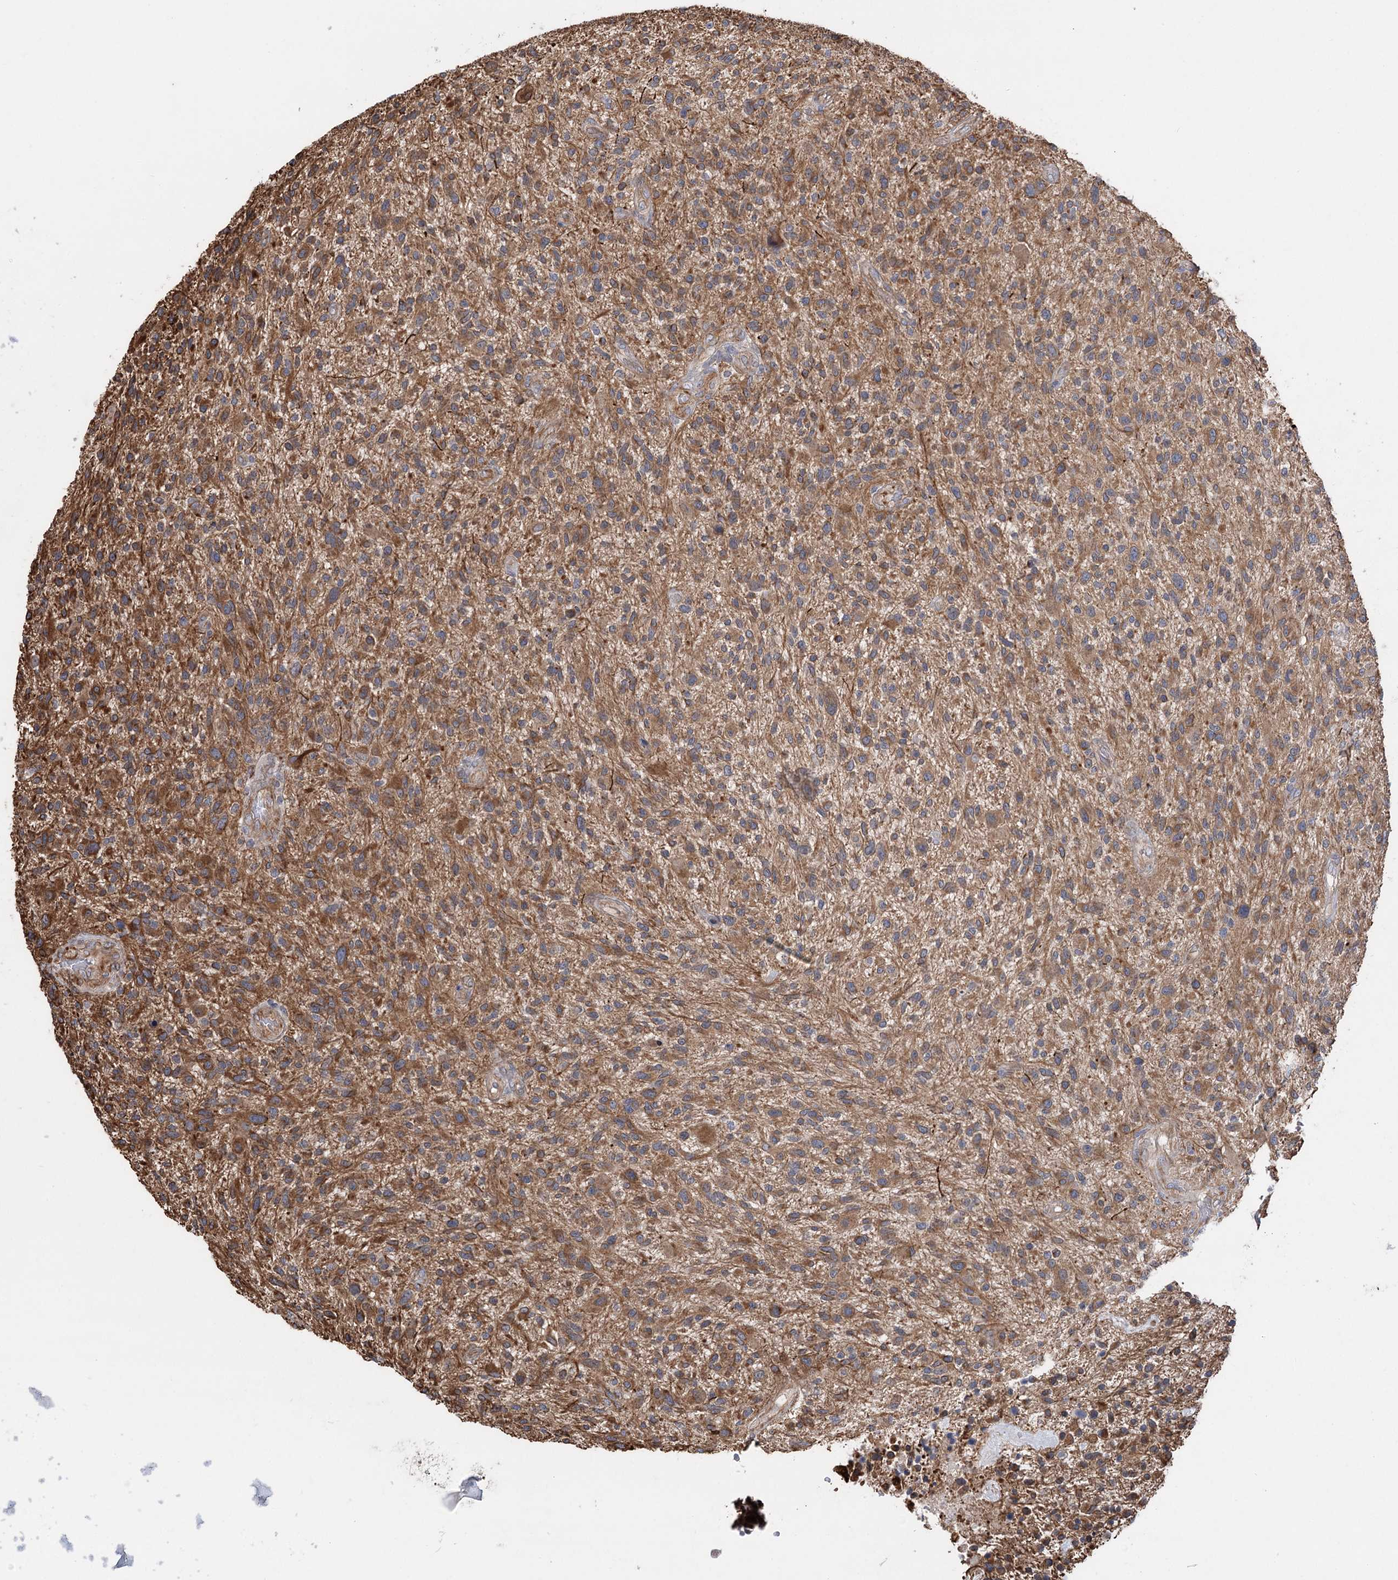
{"staining": {"intensity": "moderate", "quantity": ">75%", "location": "cytoplasmic/membranous"}, "tissue": "glioma", "cell_type": "Tumor cells", "image_type": "cancer", "snomed": [{"axis": "morphology", "description": "Glioma, malignant, High grade"}, {"axis": "topography", "description": "Brain"}], "caption": "A brown stain highlights moderate cytoplasmic/membranous staining of a protein in malignant glioma (high-grade) tumor cells.", "gene": "RWDD4", "patient": {"sex": "male", "age": 47}}